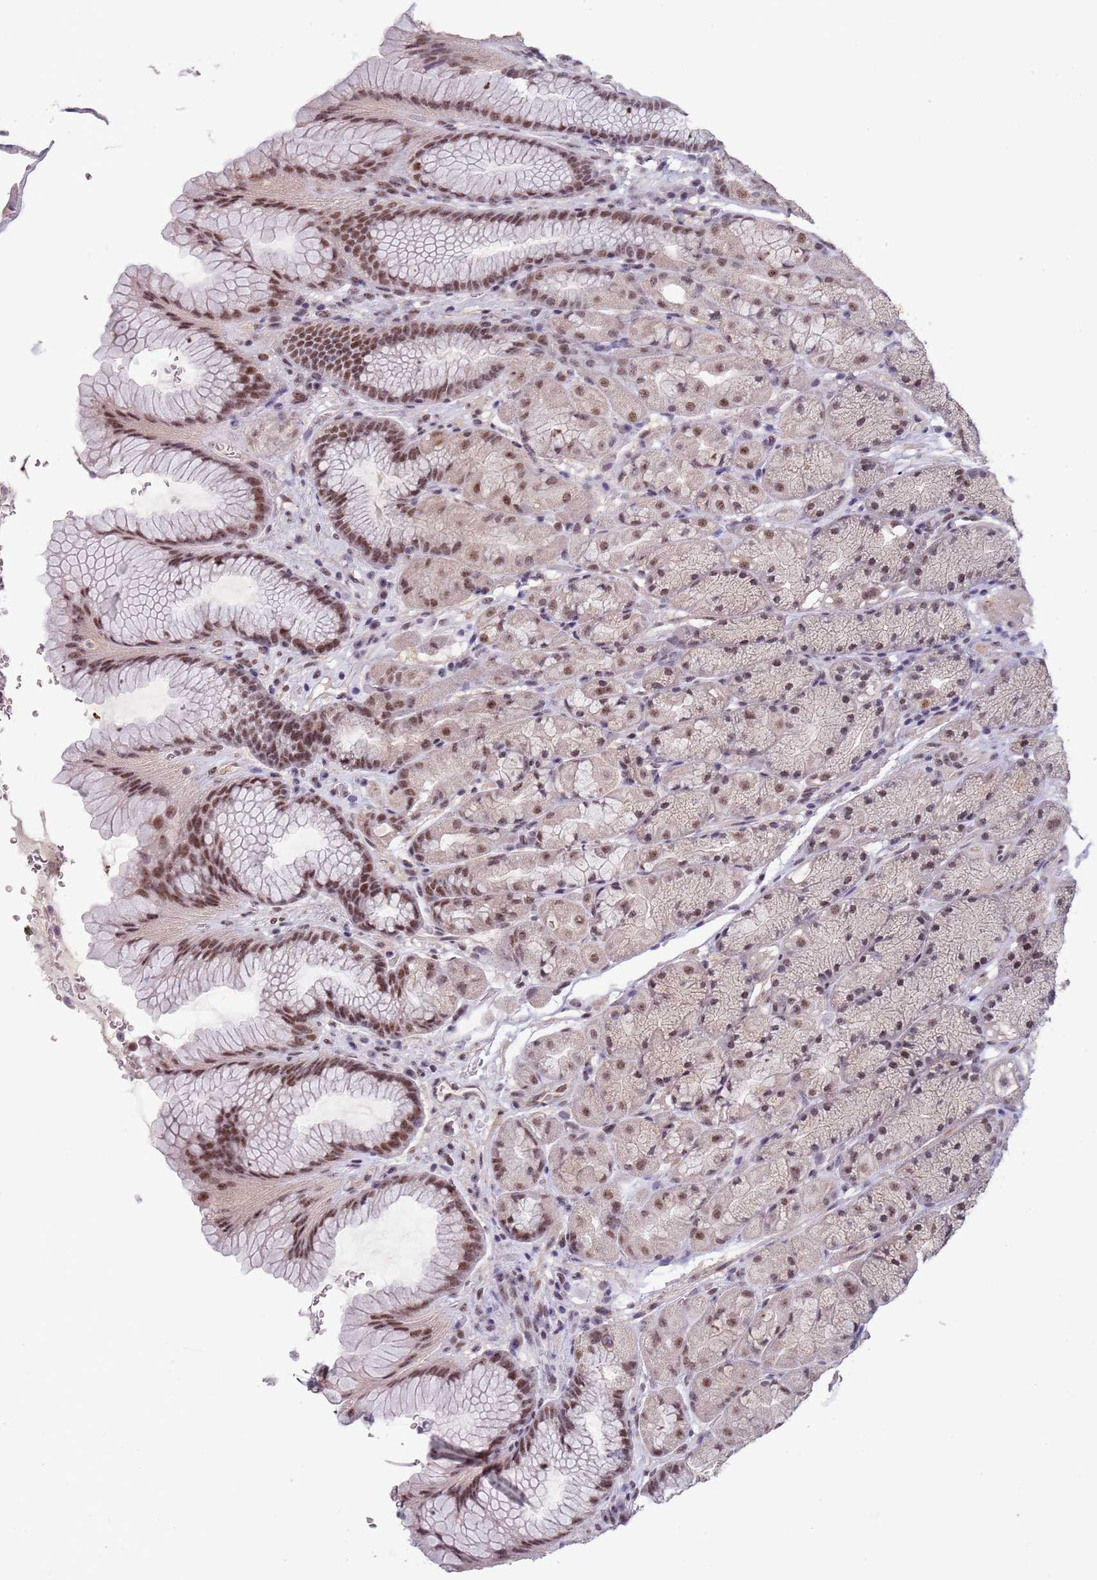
{"staining": {"intensity": "moderate", "quantity": ">75%", "location": "nuclear"}, "tissue": "stomach", "cell_type": "Glandular cells", "image_type": "normal", "snomed": [{"axis": "morphology", "description": "Normal tissue, NOS"}, {"axis": "topography", "description": "Stomach"}], "caption": "Glandular cells reveal medium levels of moderate nuclear positivity in approximately >75% of cells in benign stomach. (DAB (3,3'-diaminobenzidine) IHC, brown staining for protein, blue staining for nuclei).", "gene": "CIZ1", "patient": {"sex": "male", "age": 63}}